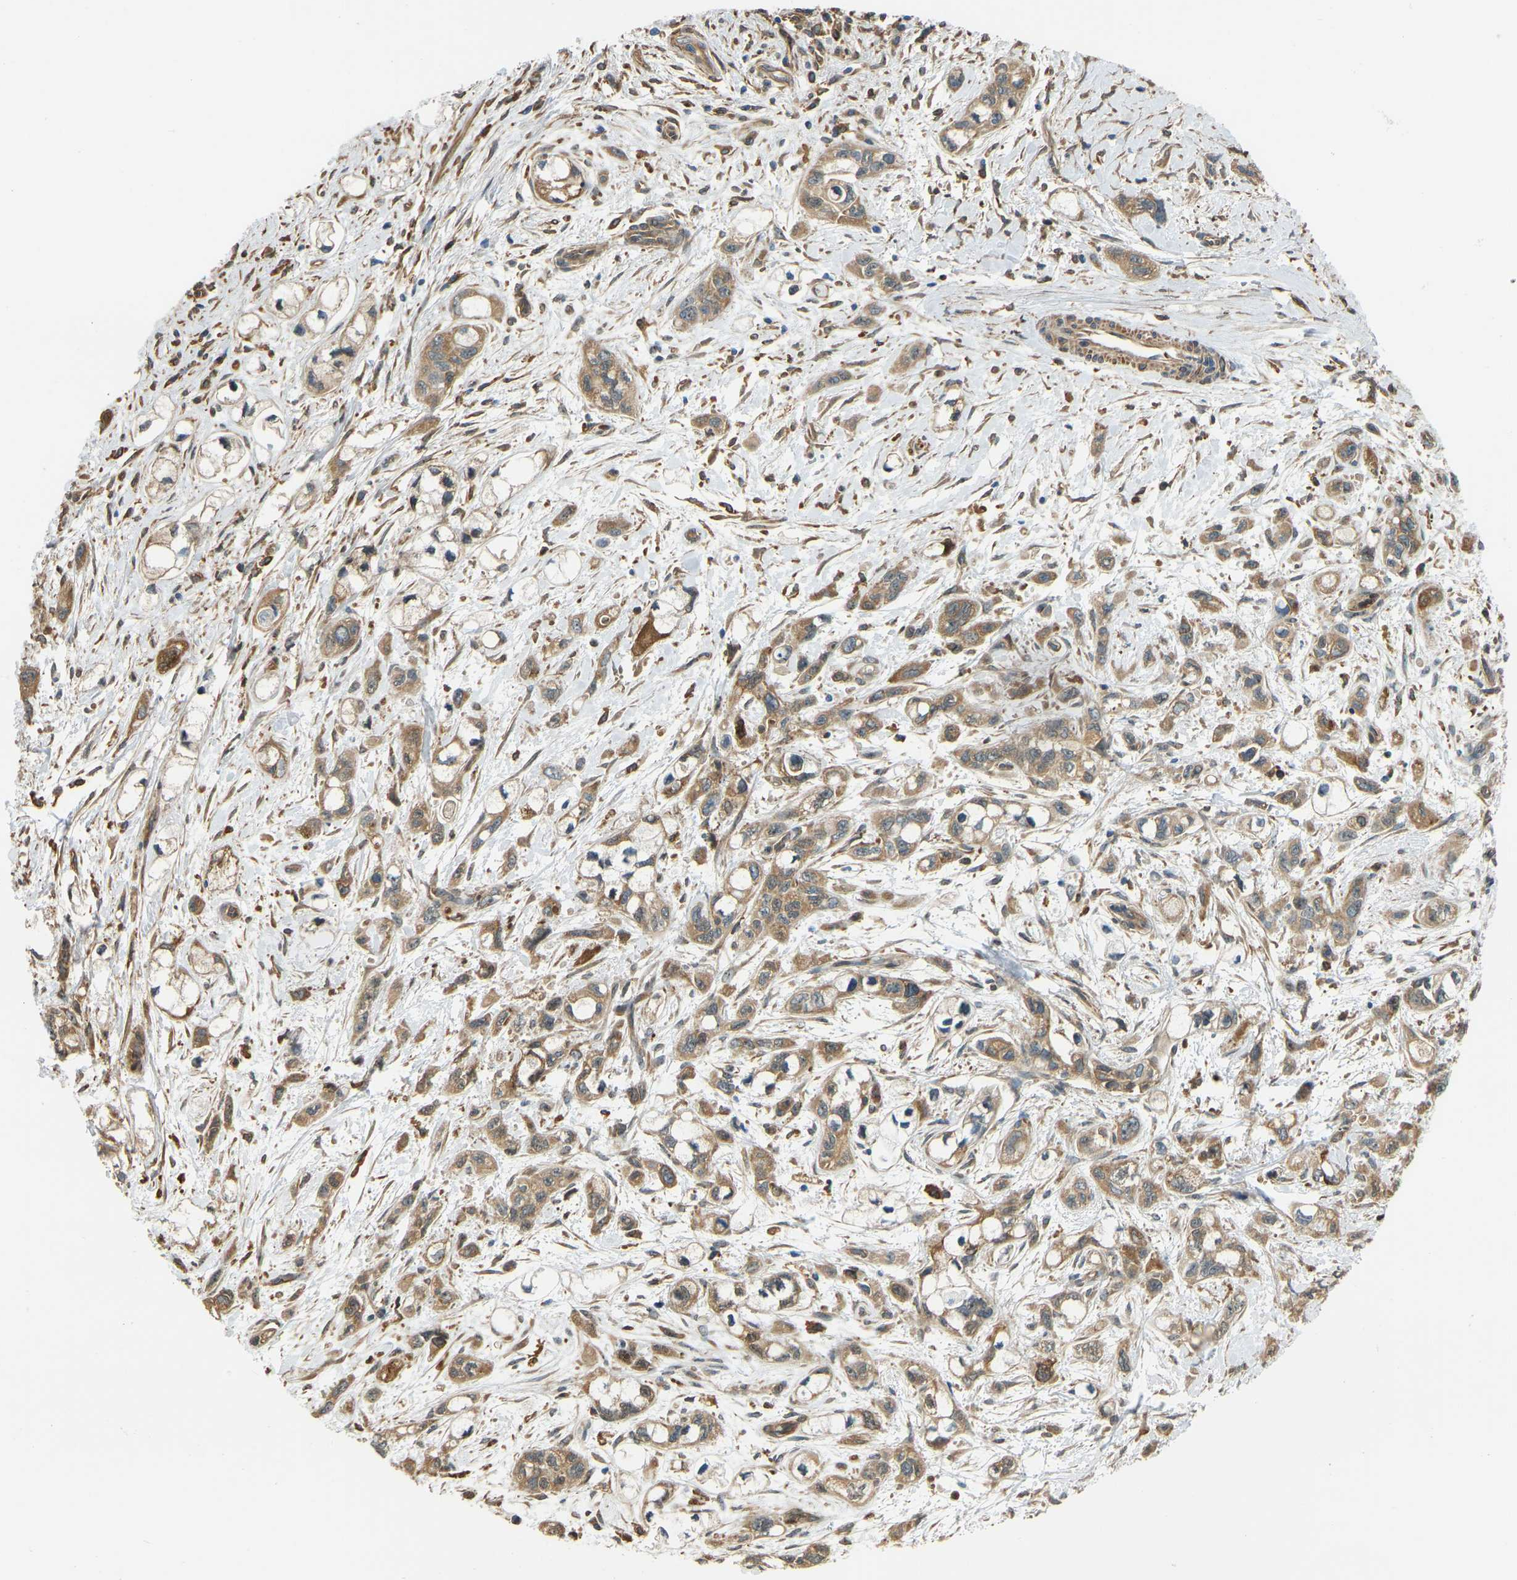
{"staining": {"intensity": "moderate", "quantity": ">75%", "location": "cytoplasmic/membranous"}, "tissue": "pancreatic cancer", "cell_type": "Tumor cells", "image_type": "cancer", "snomed": [{"axis": "morphology", "description": "Adenocarcinoma, NOS"}, {"axis": "topography", "description": "Pancreas"}], "caption": "Moderate cytoplasmic/membranous staining for a protein is seen in approximately >75% of tumor cells of pancreatic adenocarcinoma using immunohistochemistry (IHC).", "gene": "OS9", "patient": {"sex": "male", "age": 74}}